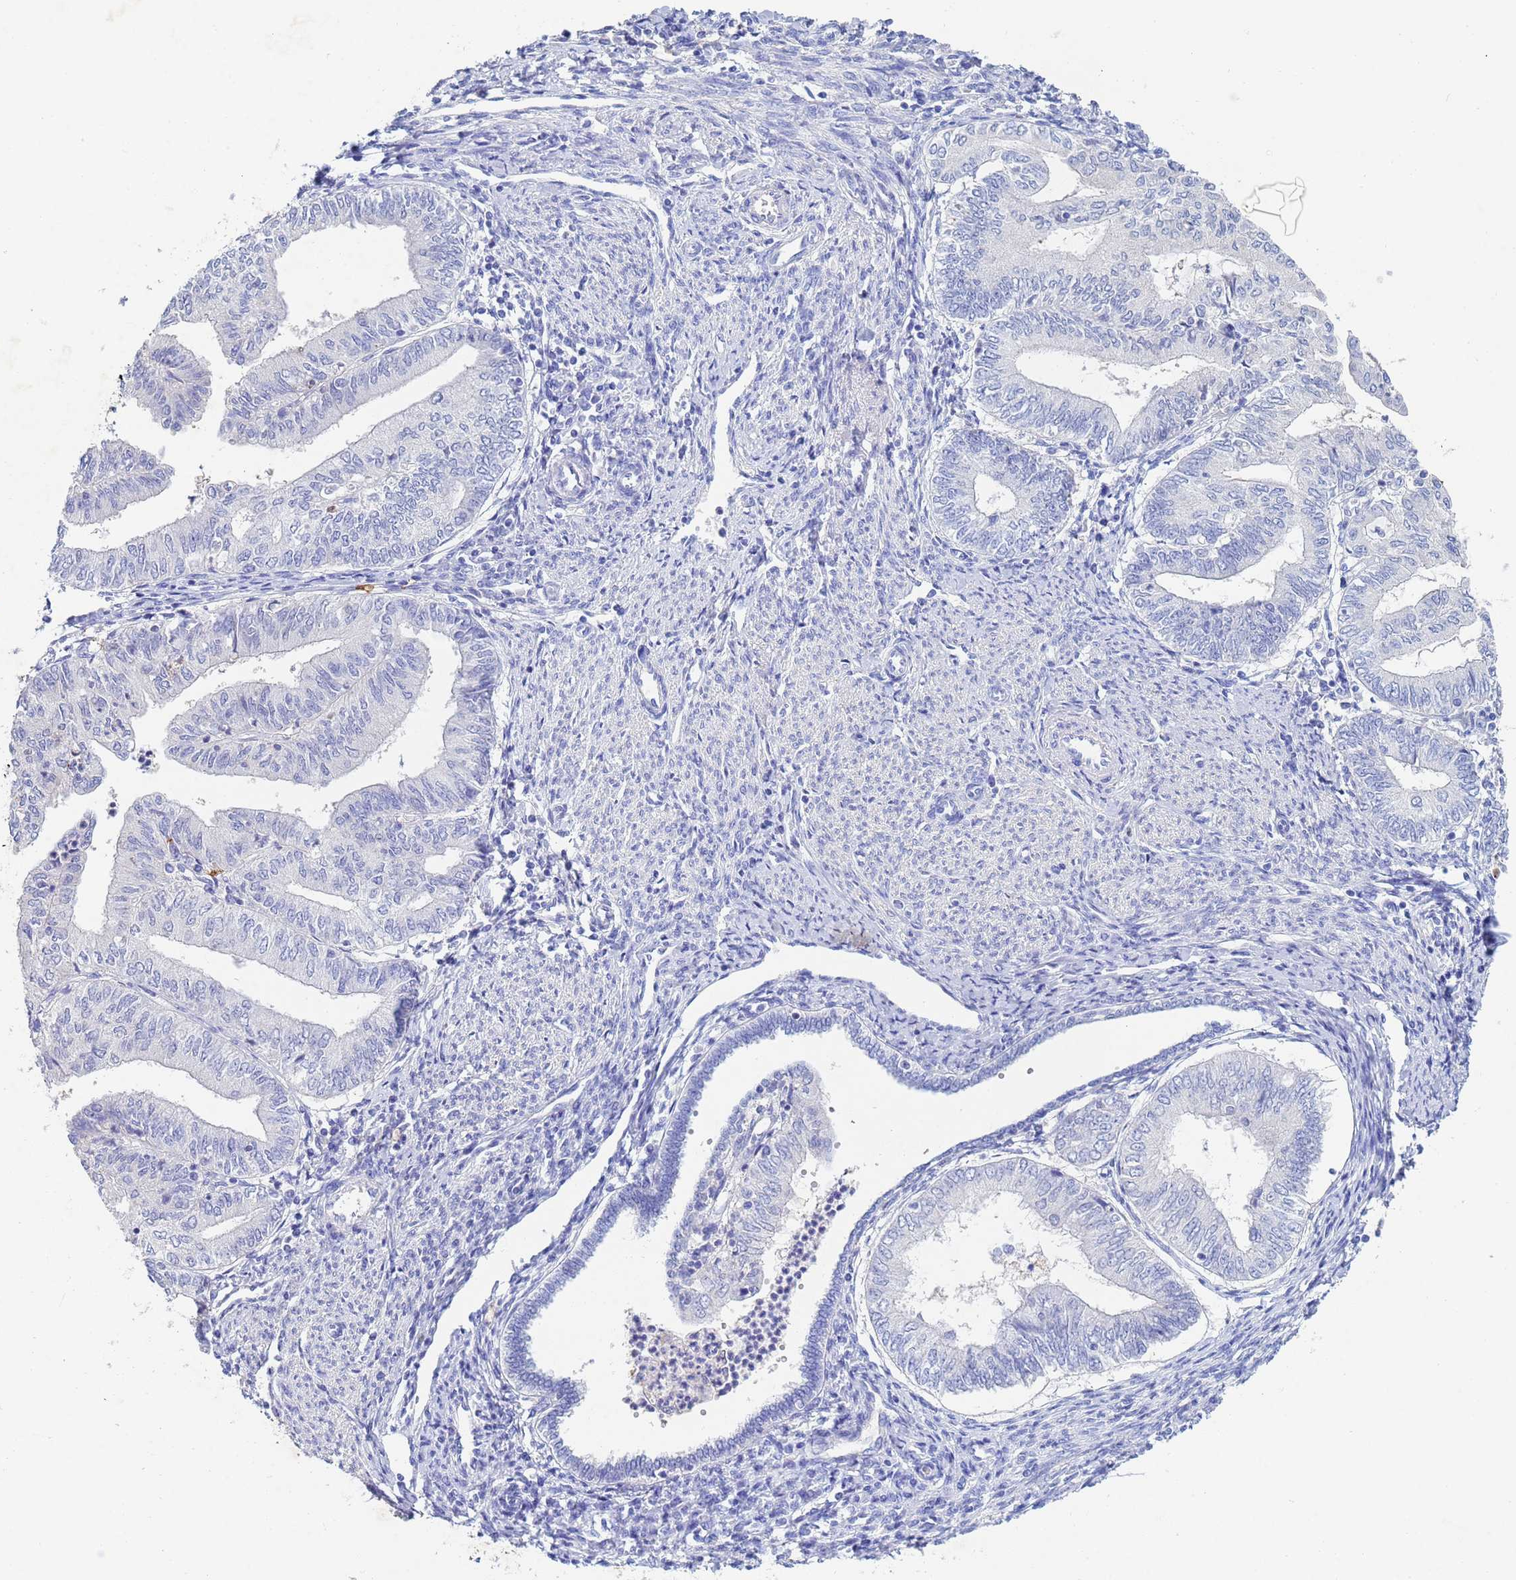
{"staining": {"intensity": "negative", "quantity": "none", "location": "none"}, "tissue": "endometrial cancer", "cell_type": "Tumor cells", "image_type": "cancer", "snomed": [{"axis": "morphology", "description": "Adenocarcinoma, NOS"}, {"axis": "topography", "description": "Endometrium"}], "caption": "High power microscopy histopathology image of an IHC histopathology image of endometrial cancer, revealing no significant positivity in tumor cells.", "gene": "CSTB", "patient": {"sex": "female", "age": 66}}